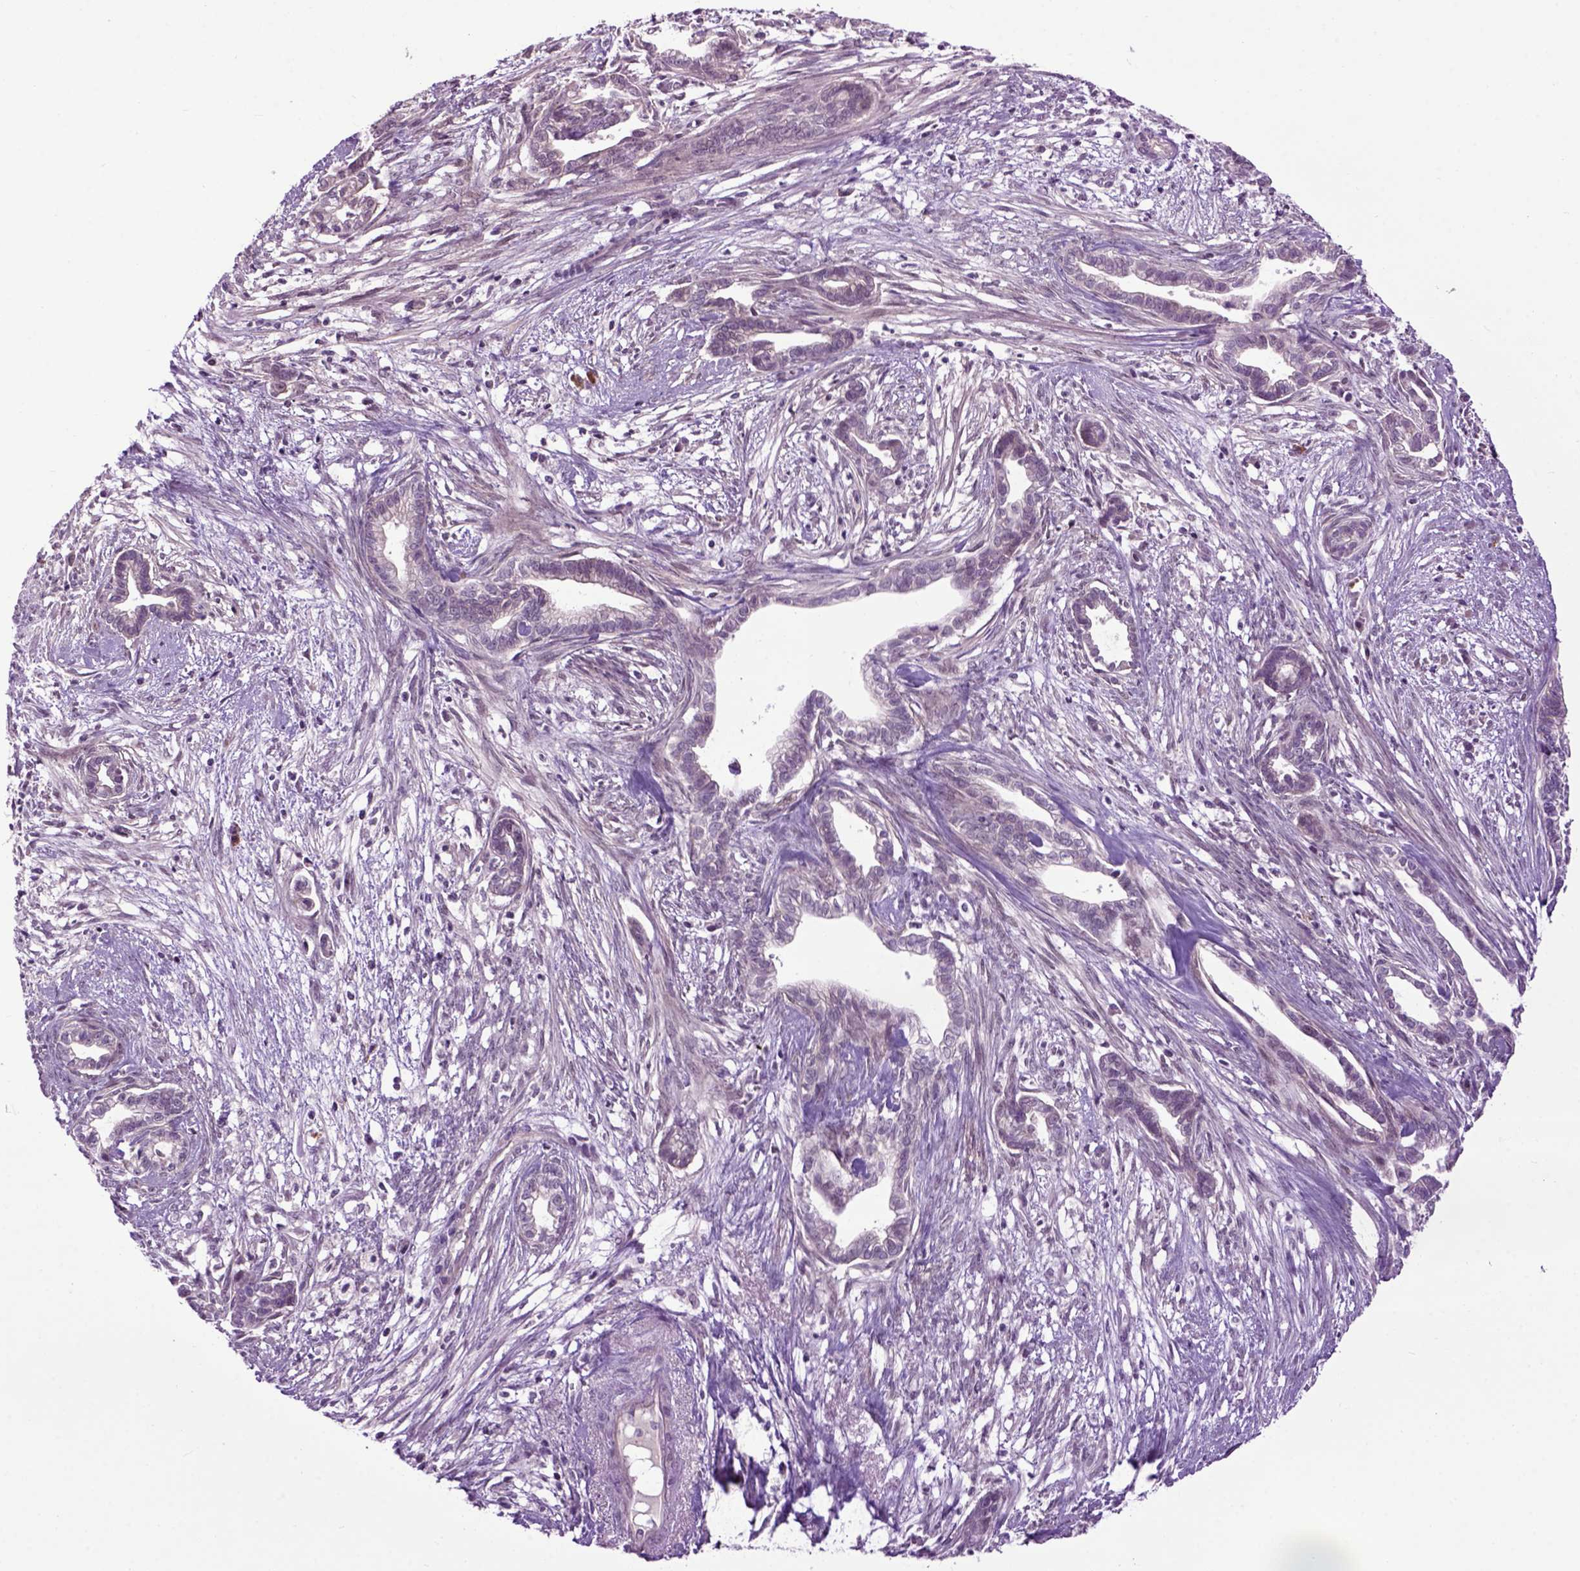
{"staining": {"intensity": "negative", "quantity": "none", "location": "none"}, "tissue": "cervical cancer", "cell_type": "Tumor cells", "image_type": "cancer", "snomed": [{"axis": "morphology", "description": "Adenocarcinoma, NOS"}, {"axis": "topography", "description": "Cervix"}], "caption": "Immunohistochemistry (IHC) of human adenocarcinoma (cervical) reveals no positivity in tumor cells.", "gene": "EMILIN3", "patient": {"sex": "female", "age": 62}}